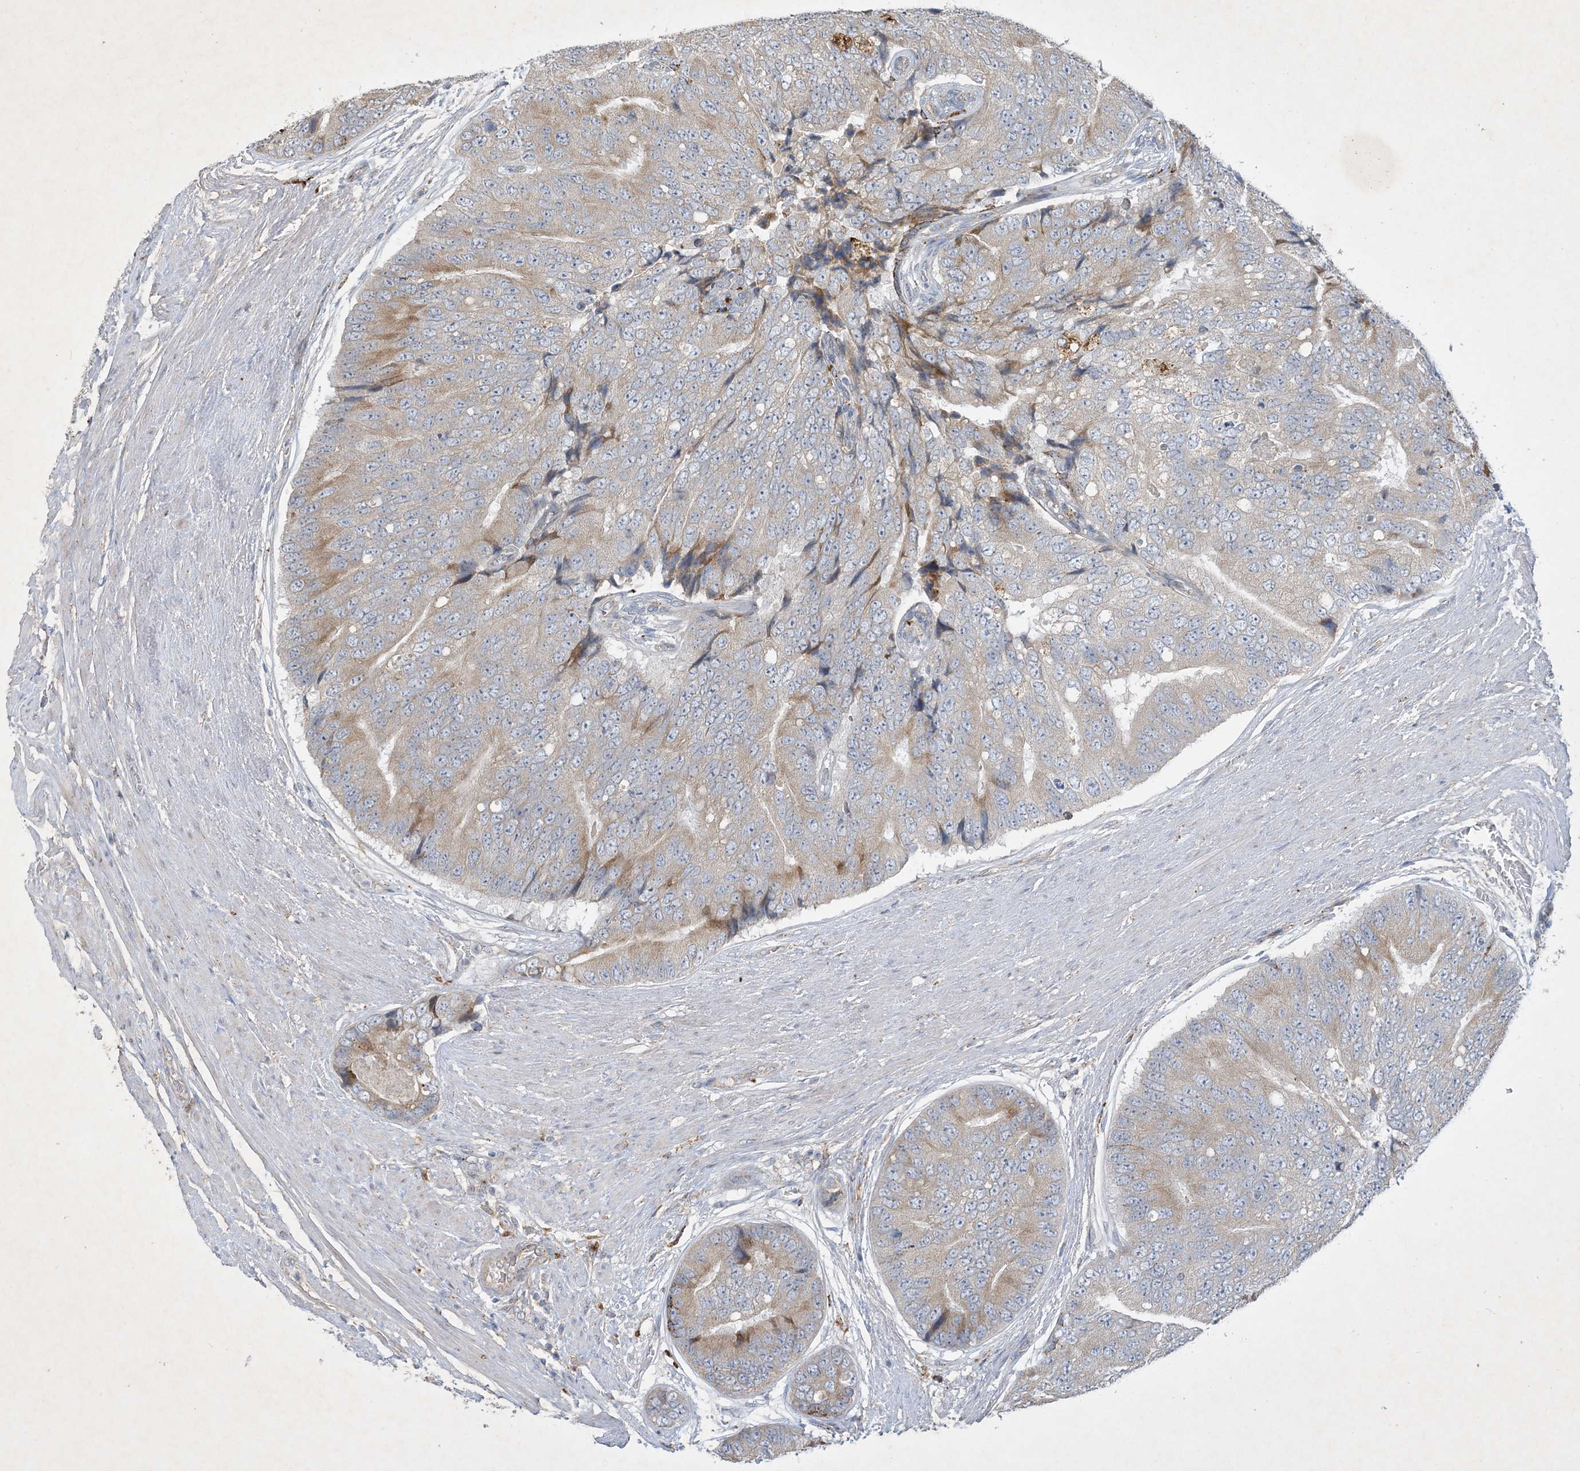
{"staining": {"intensity": "weak", "quantity": "25%-75%", "location": "cytoplasmic/membranous"}, "tissue": "prostate cancer", "cell_type": "Tumor cells", "image_type": "cancer", "snomed": [{"axis": "morphology", "description": "Adenocarcinoma, High grade"}, {"axis": "topography", "description": "Prostate"}], "caption": "The histopathology image demonstrates a brown stain indicating the presence of a protein in the cytoplasmic/membranous of tumor cells in prostate adenocarcinoma (high-grade). (IHC, brightfield microscopy, high magnification).", "gene": "MRPS18A", "patient": {"sex": "male", "age": 70}}